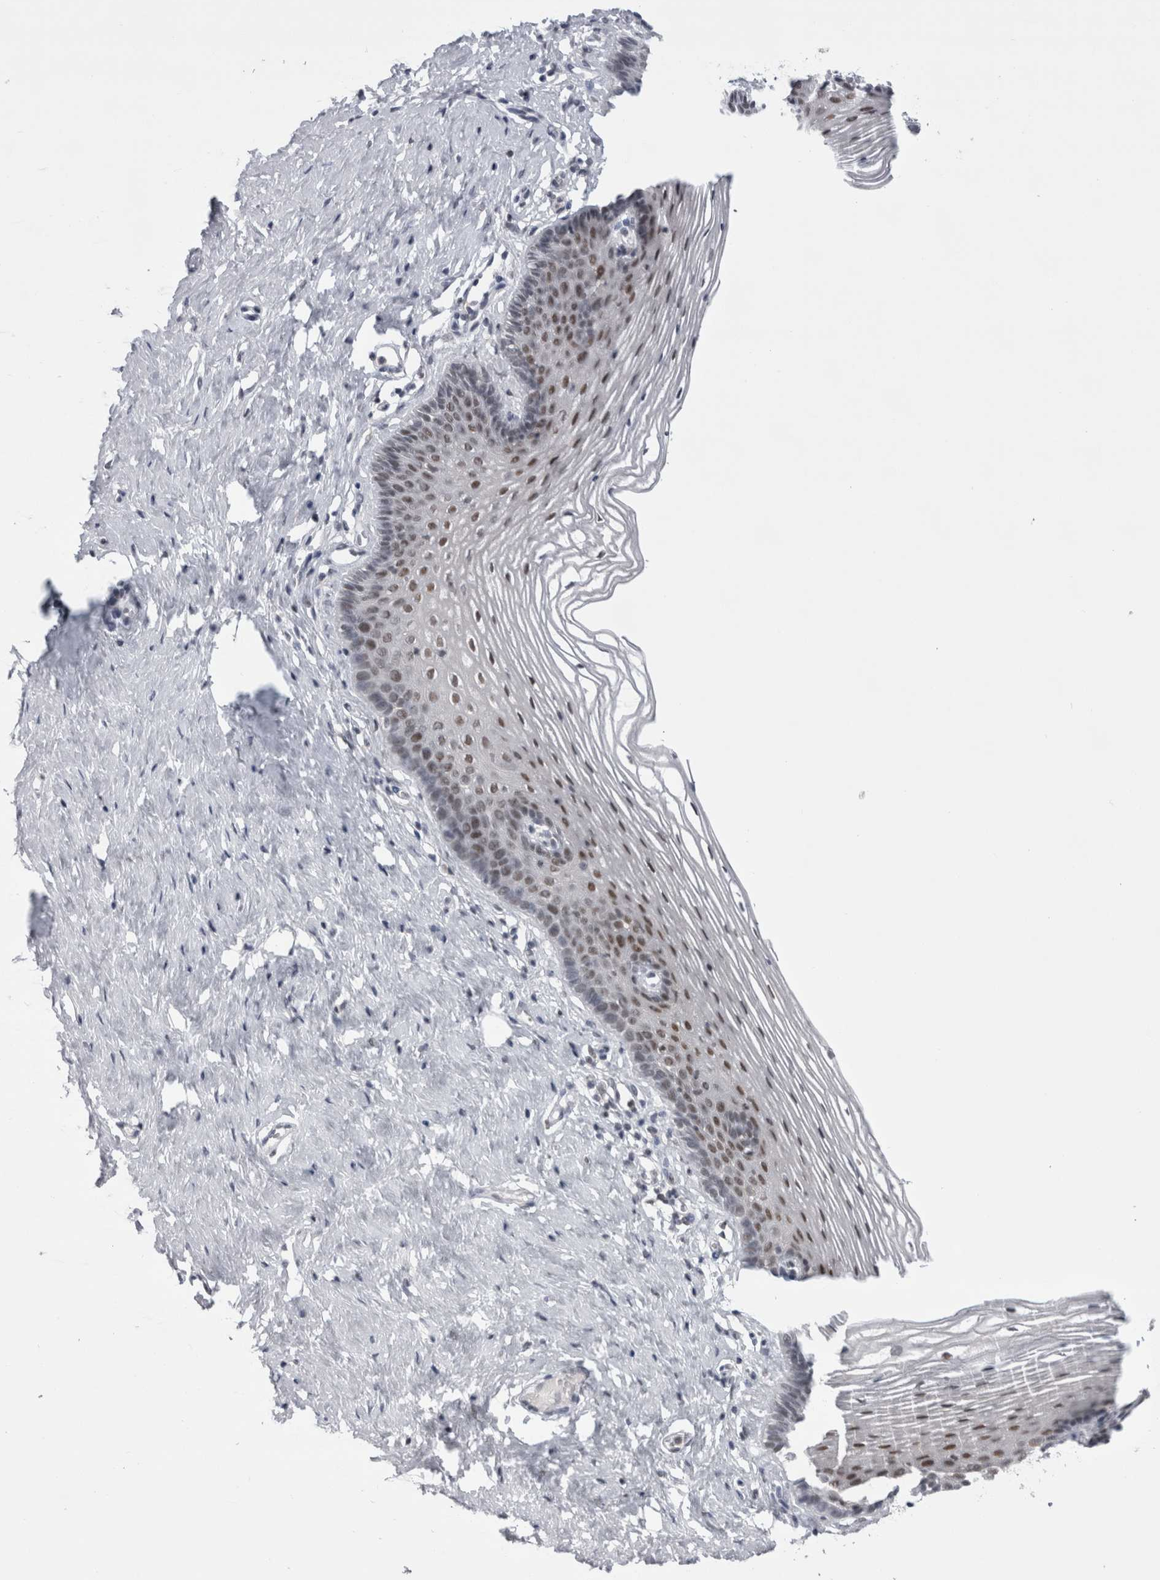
{"staining": {"intensity": "moderate", "quantity": "25%-75%", "location": "nuclear"}, "tissue": "vagina", "cell_type": "Squamous epithelial cells", "image_type": "normal", "snomed": [{"axis": "morphology", "description": "Normal tissue, NOS"}, {"axis": "topography", "description": "Vagina"}], "caption": "A micrograph of vagina stained for a protein reveals moderate nuclear brown staining in squamous epithelial cells.", "gene": "PSMB2", "patient": {"sex": "female", "age": 32}}